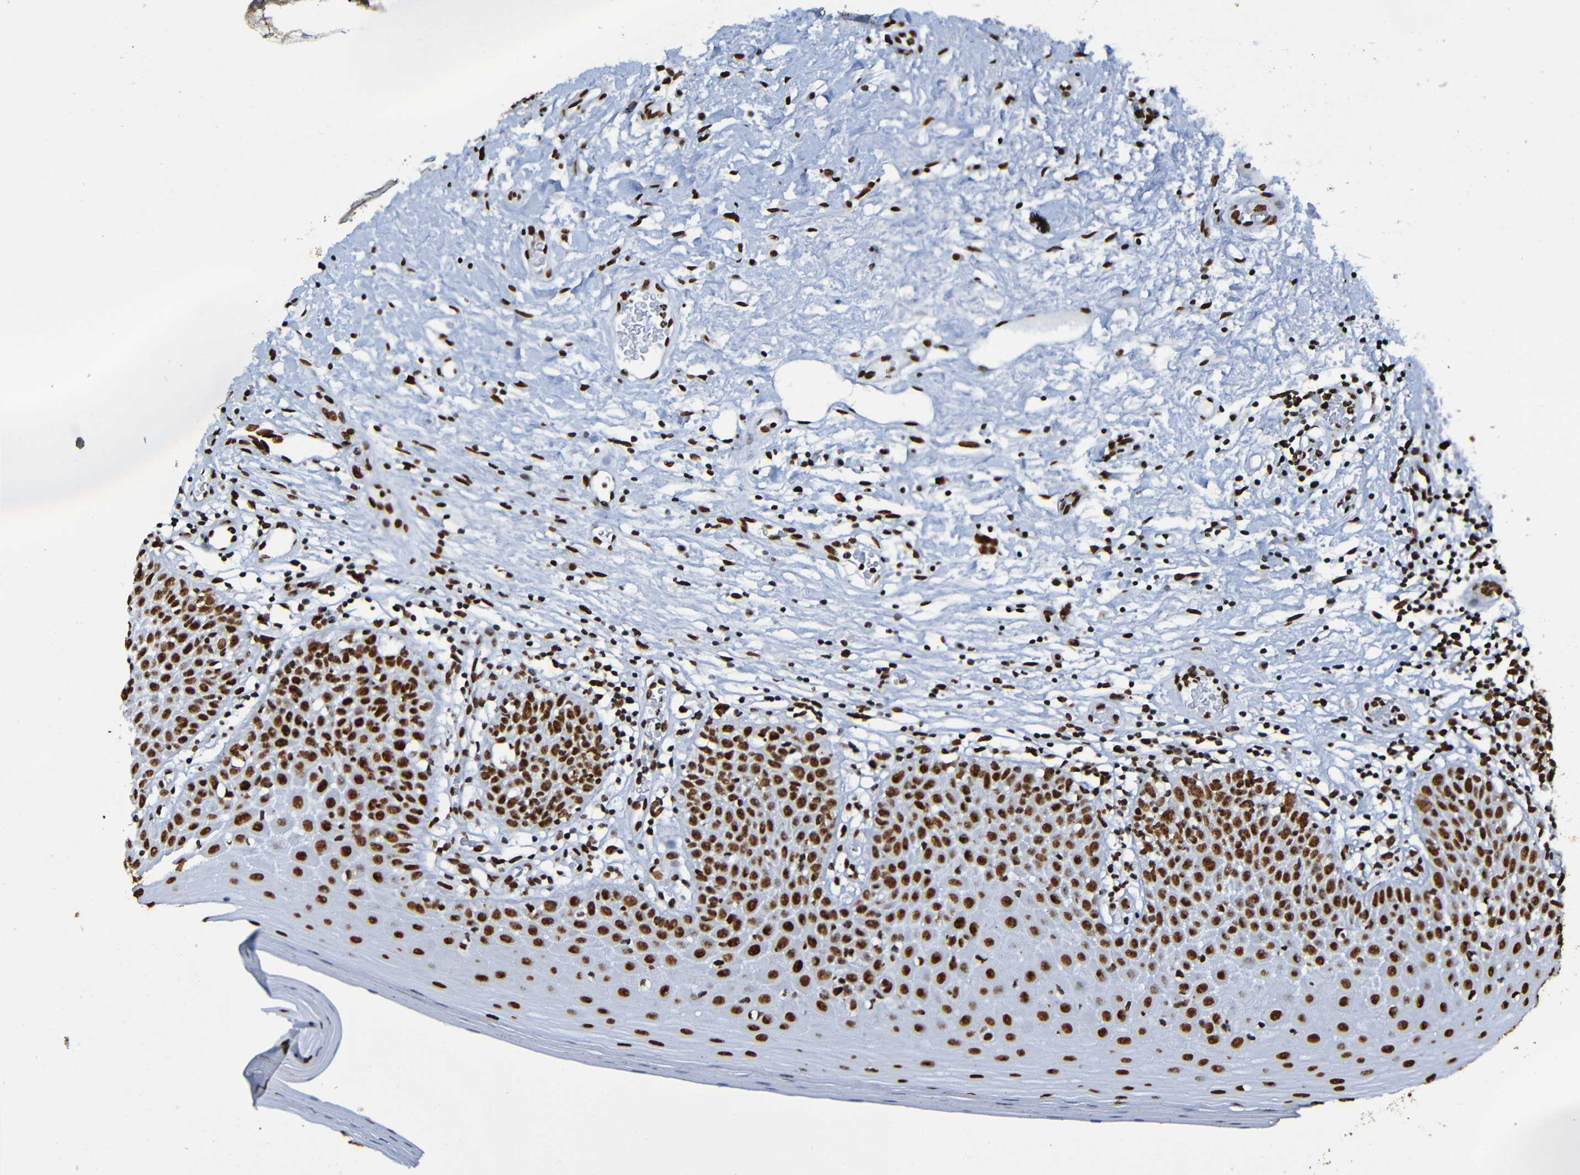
{"staining": {"intensity": "strong", "quantity": ">75%", "location": "nuclear"}, "tissue": "oral mucosa", "cell_type": "Squamous epithelial cells", "image_type": "normal", "snomed": [{"axis": "morphology", "description": "Normal tissue, NOS"}, {"axis": "topography", "description": "Skeletal muscle"}, {"axis": "topography", "description": "Oral tissue"}], "caption": "The immunohistochemical stain labels strong nuclear expression in squamous epithelial cells of unremarkable oral mucosa. (DAB IHC, brown staining for protein, blue staining for nuclei).", "gene": "SRSF3", "patient": {"sex": "male", "age": 58}}